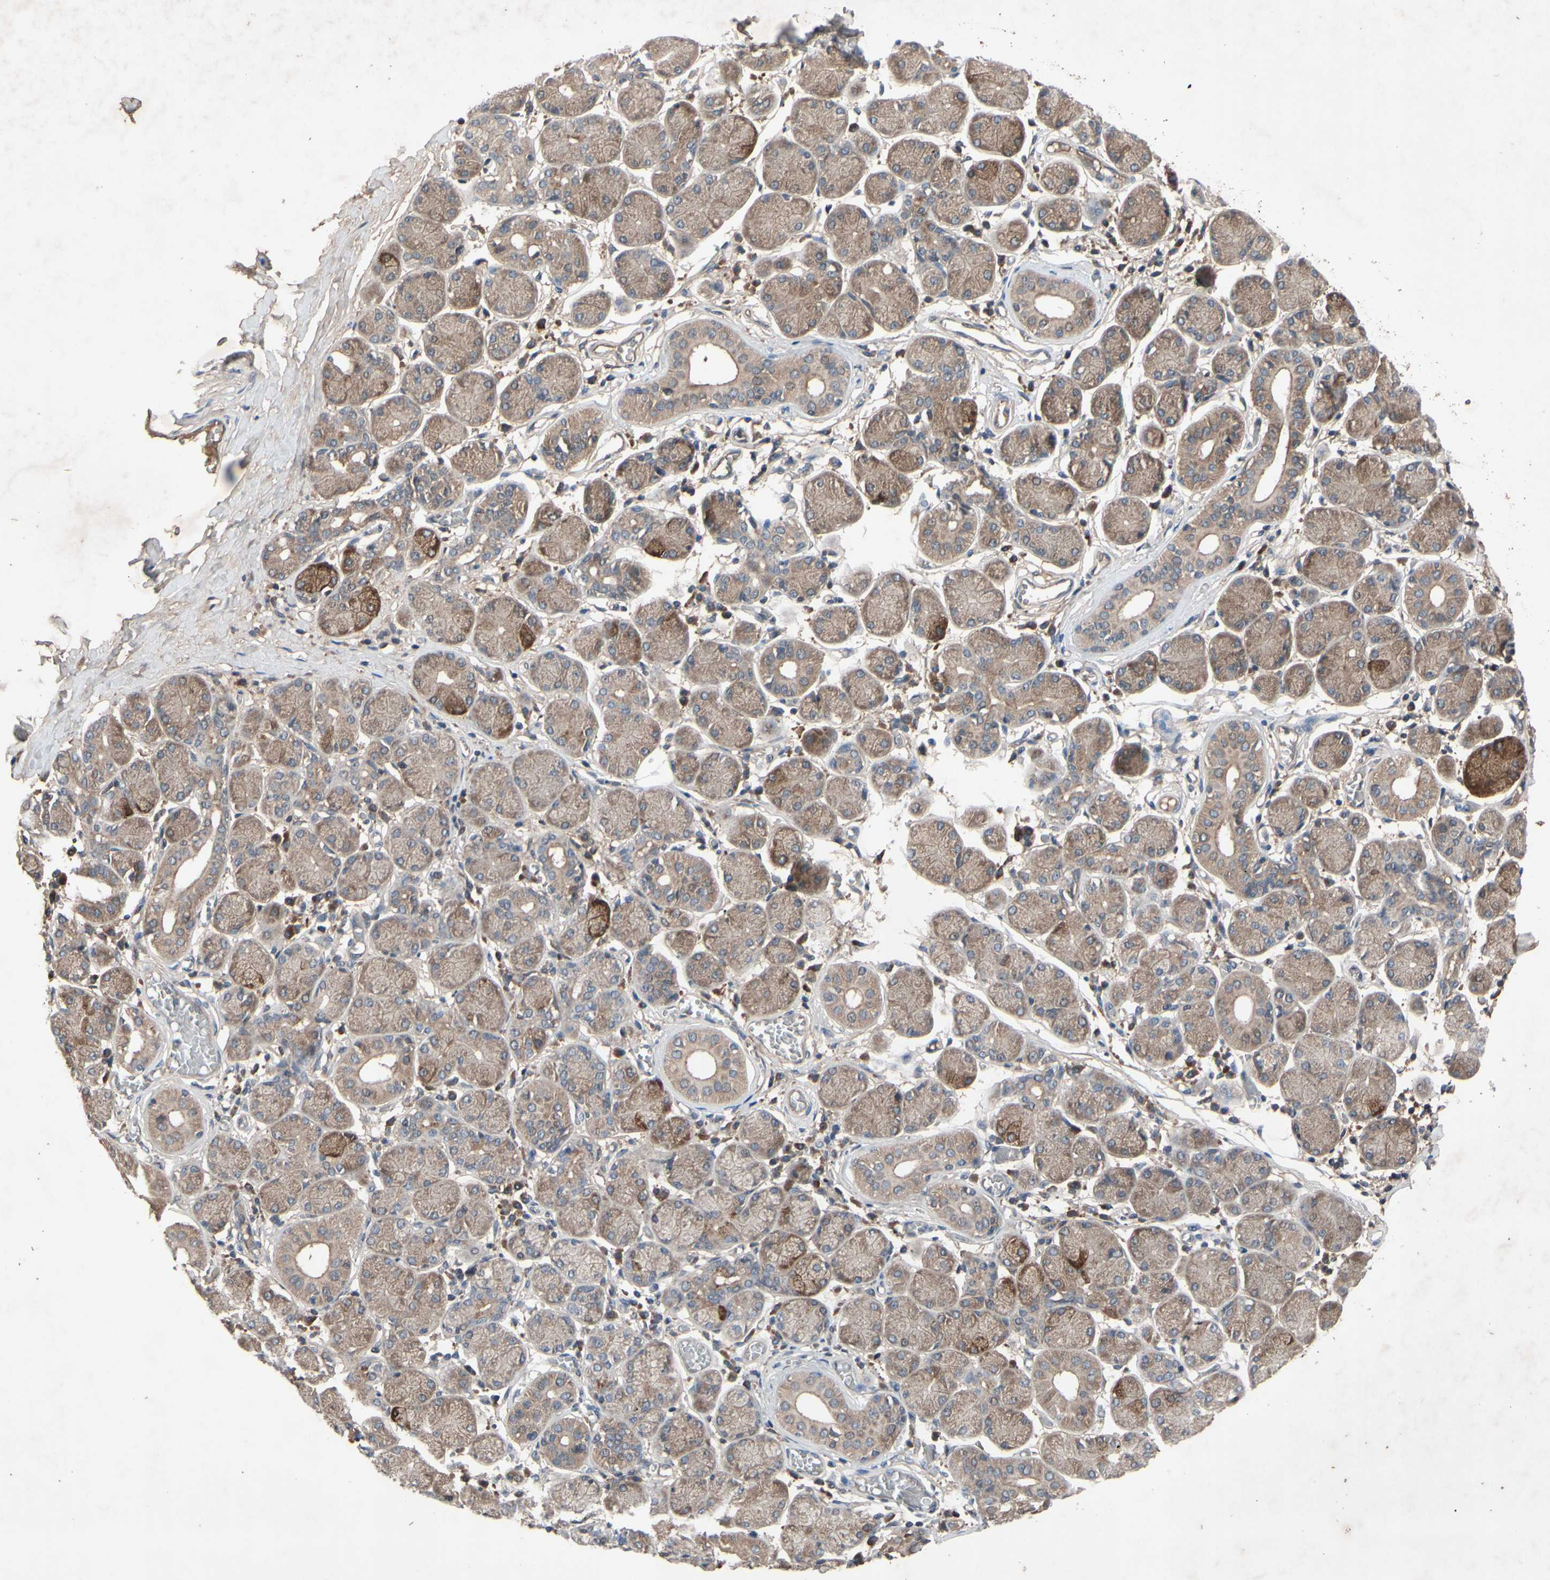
{"staining": {"intensity": "moderate", "quantity": ">75%", "location": "cytoplasmic/membranous"}, "tissue": "salivary gland", "cell_type": "Glandular cells", "image_type": "normal", "snomed": [{"axis": "morphology", "description": "Normal tissue, NOS"}, {"axis": "topography", "description": "Salivary gland"}], "caption": "Normal salivary gland demonstrates moderate cytoplasmic/membranous positivity in about >75% of glandular cells, visualized by immunohistochemistry. The staining was performed using DAB (3,3'-diaminobenzidine), with brown indicating positive protein expression. Nuclei are stained blue with hematoxylin.", "gene": "NSF", "patient": {"sex": "female", "age": 24}}